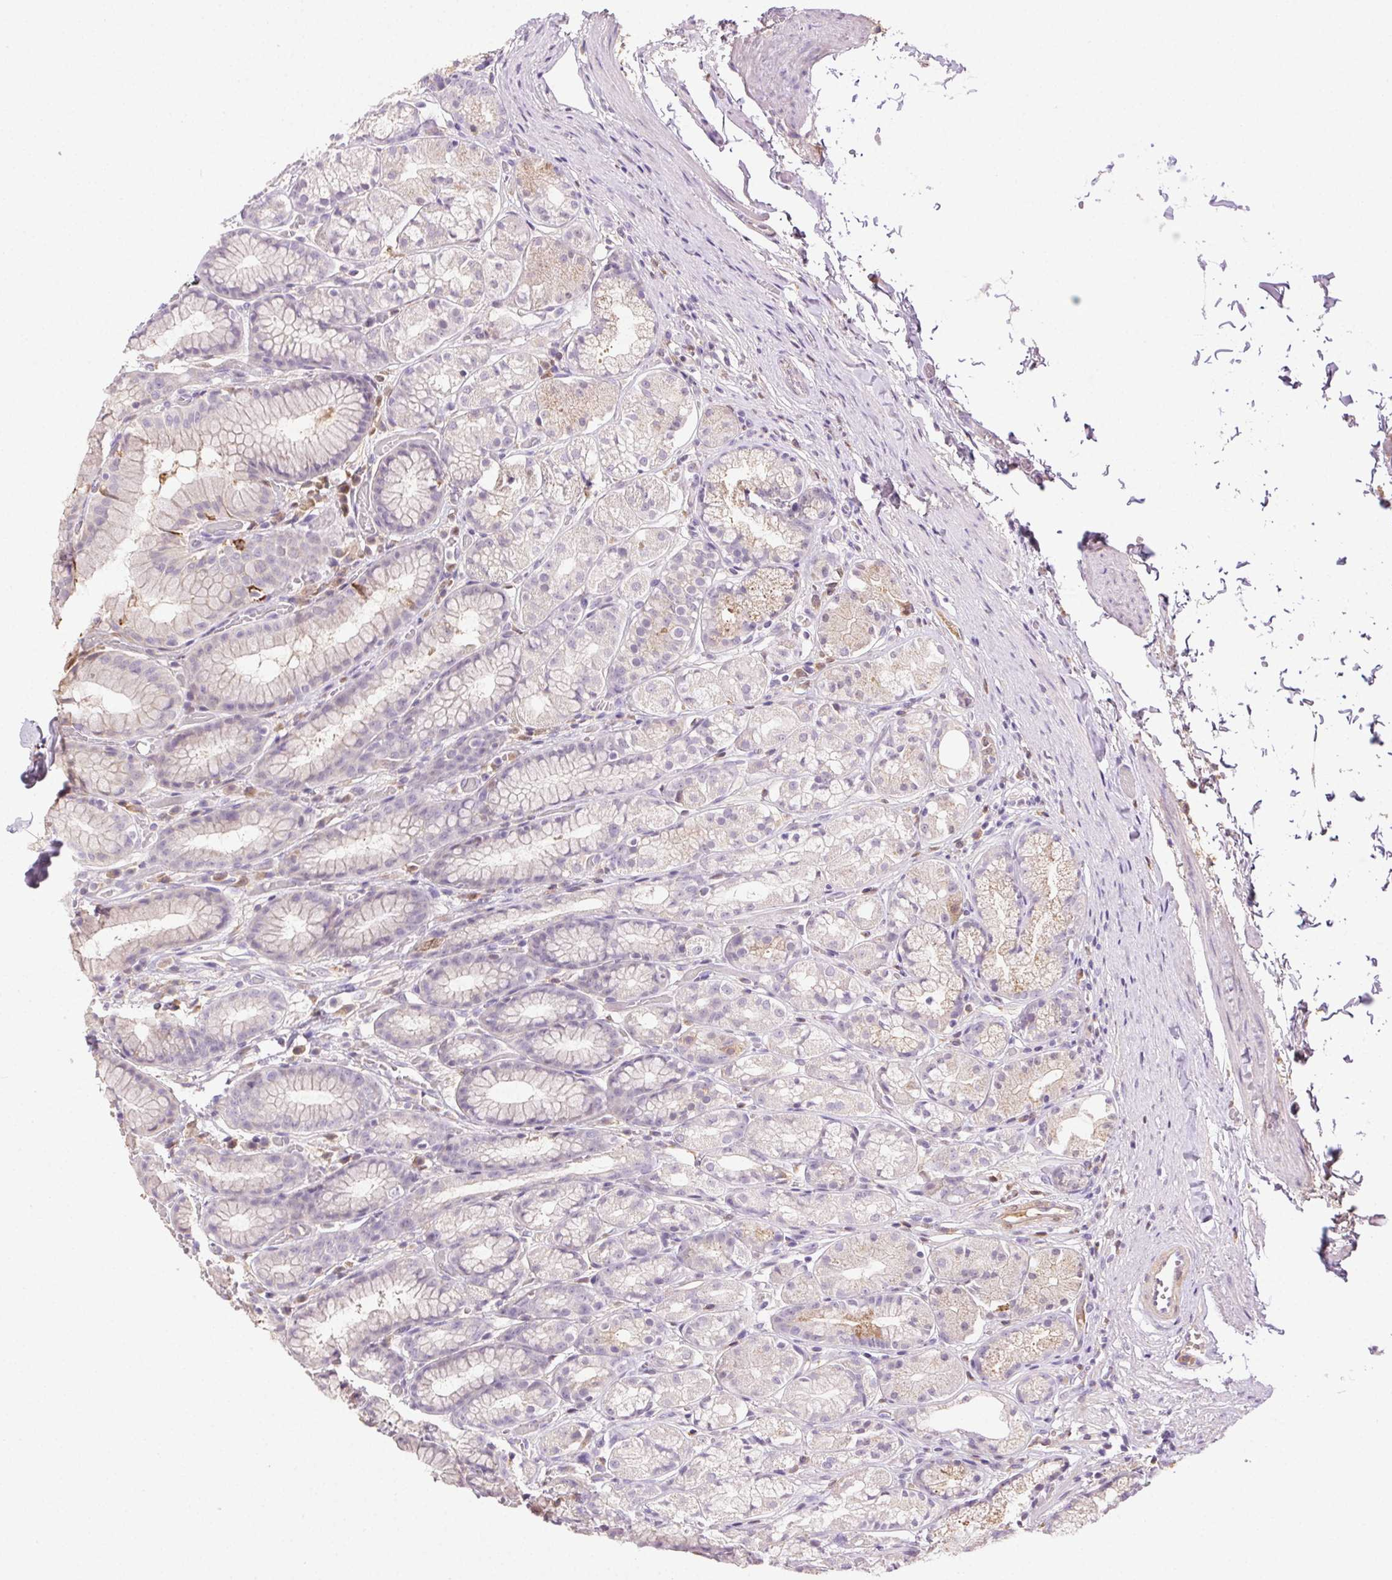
{"staining": {"intensity": "weak", "quantity": "<25%", "location": "cytoplasmic/membranous"}, "tissue": "stomach", "cell_type": "Glandular cells", "image_type": "normal", "snomed": [{"axis": "morphology", "description": "Normal tissue, NOS"}, {"axis": "topography", "description": "Stomach"}], "caption": "Glandular cells show no significant staining in benign stomach. (DAB (3,3'-diaminobenzidine) immunohistochemistry (IHC) with hematoxylin counter stain).", "gene": "BPIFB2", "patient": {"sex": "male", "age": 70}}